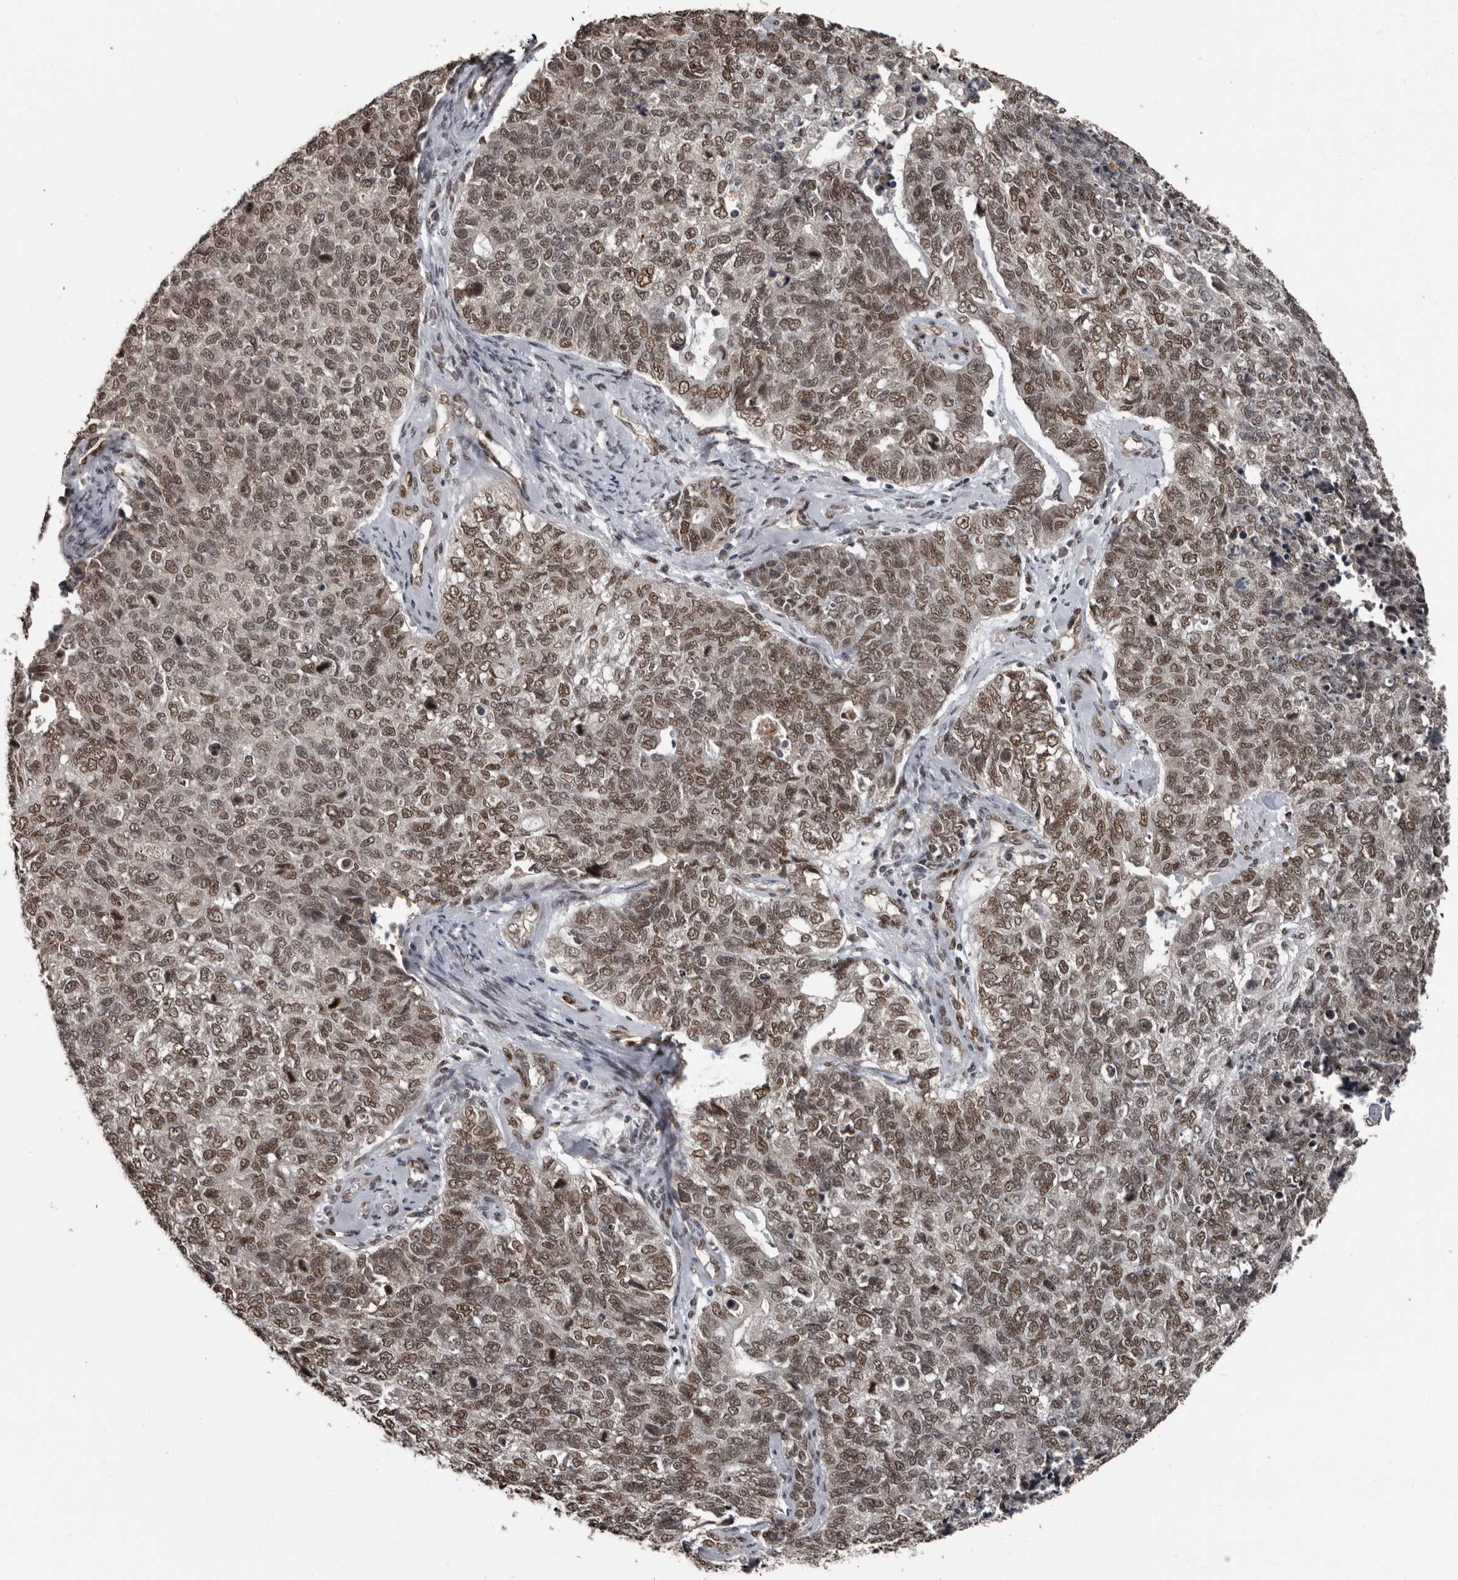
{"staining": {"intensity": "moderate", "quantity": ">75%", "location": "nuclear"}, "tissue": "cervical cancer", "cell_type": "Tumor cells", "image_type": "cancer", "snomed": [{"axis": "morphology", "description": "Squamous cell carcinoma, NOS"}, {"axis": "topography", "description": "Cervix"}], "caption": "This micrograph exhibits immunohistochemistry (IHC) staining of human cervical squamous cell carcinoma, with medium moderate nuclear positivity in about >75% of tumor cells.", "gene": "CHD1L", "patient": {"sex": "female", "age": 63}}